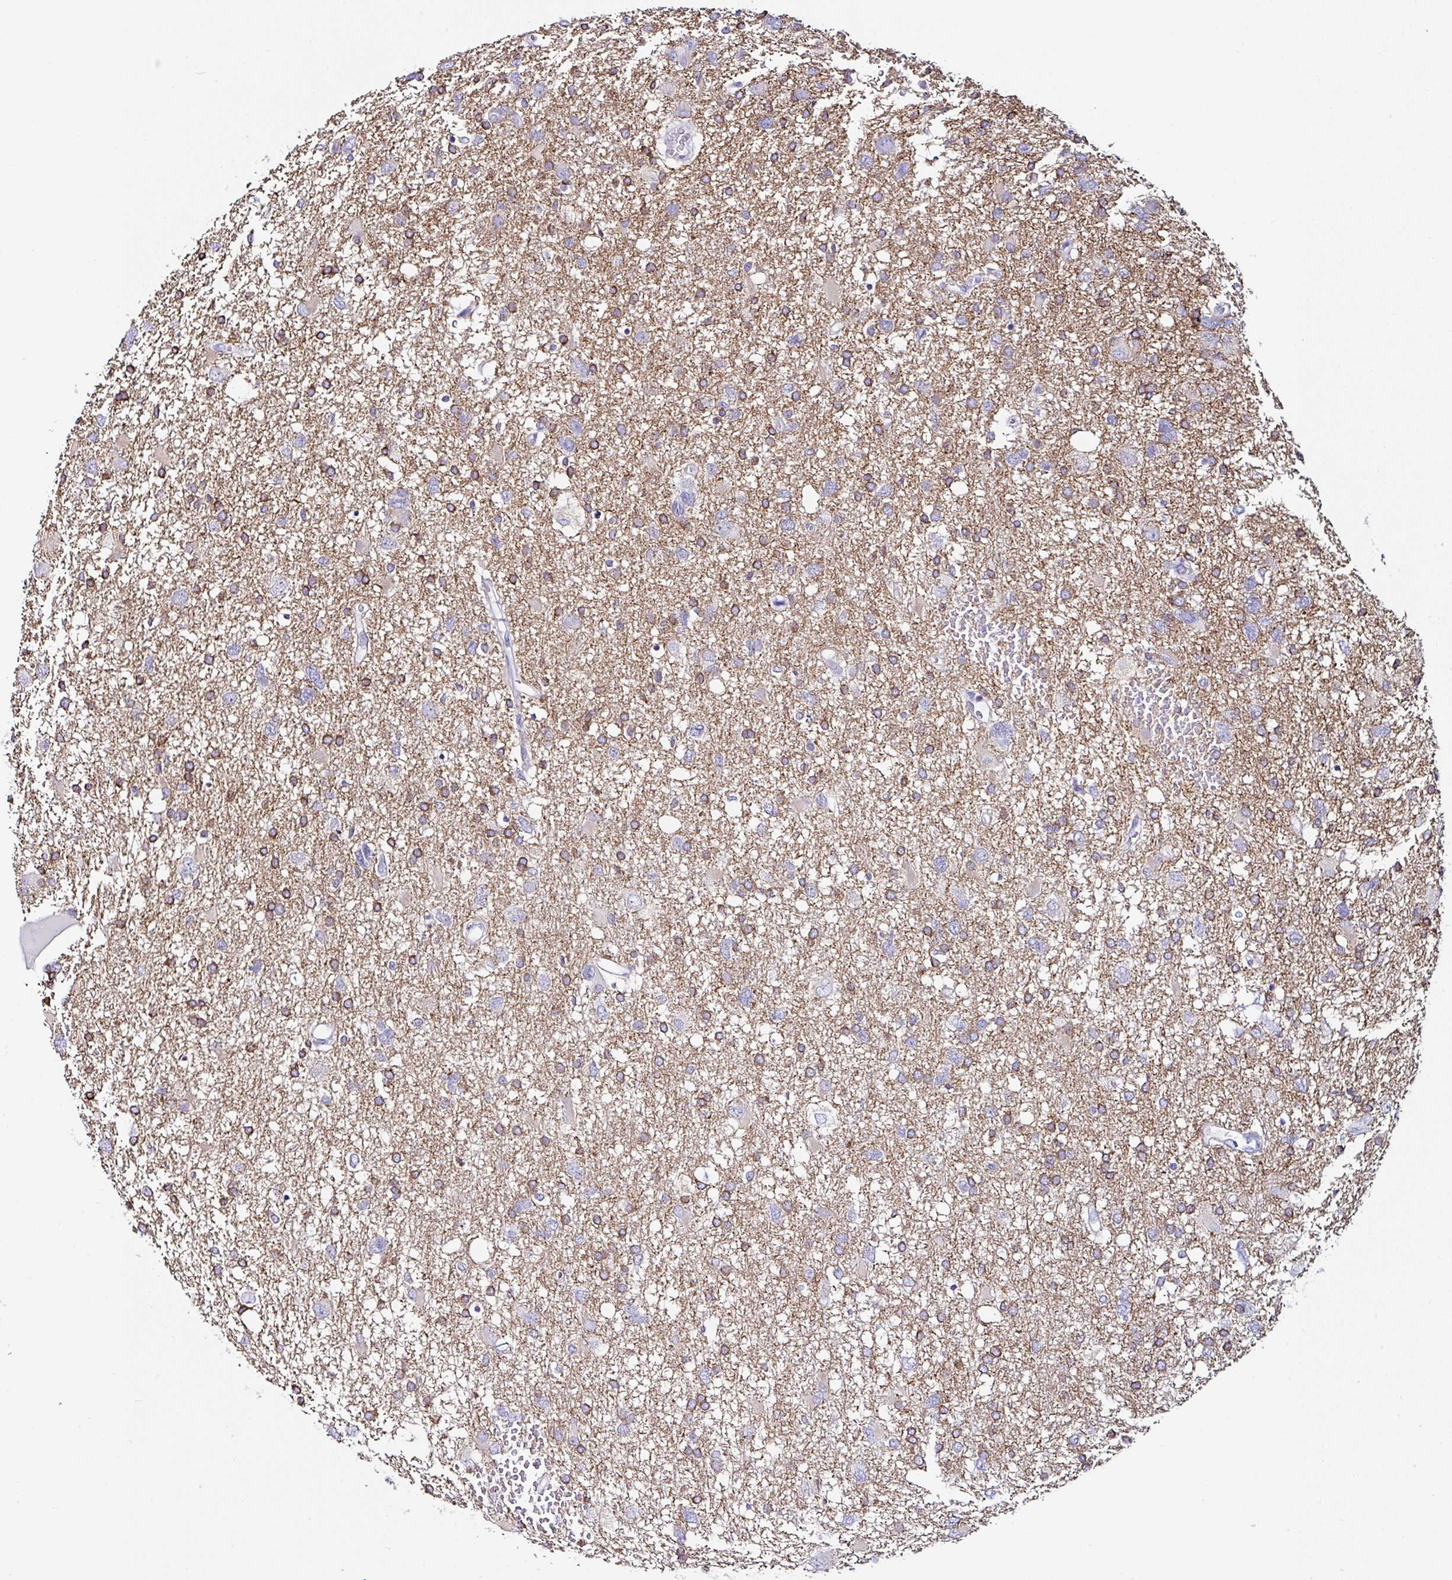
{"staining": {"intensity": "negative", "quantity": "none", "location": "none"}, "tissue": "glioma", "cell_type": "Tumor cells", "image_type": "cancer", "snomed": [{"axis": "morphology", "description": "Glioma, malignant, High grade"}, {"axis": "topography", "description": "Brain"}], "caption": "There is no significant expression in tumor cells of glioma. Brightfield microscopy of immunohistochemistry (IHC) stained with DAB (3,3'-diaminobenzidine) (brown) and hematoxylin (blue), captured at high magnification.", "gene": "UGT3A1", "patient": {"sex": "male", "age": 61}}